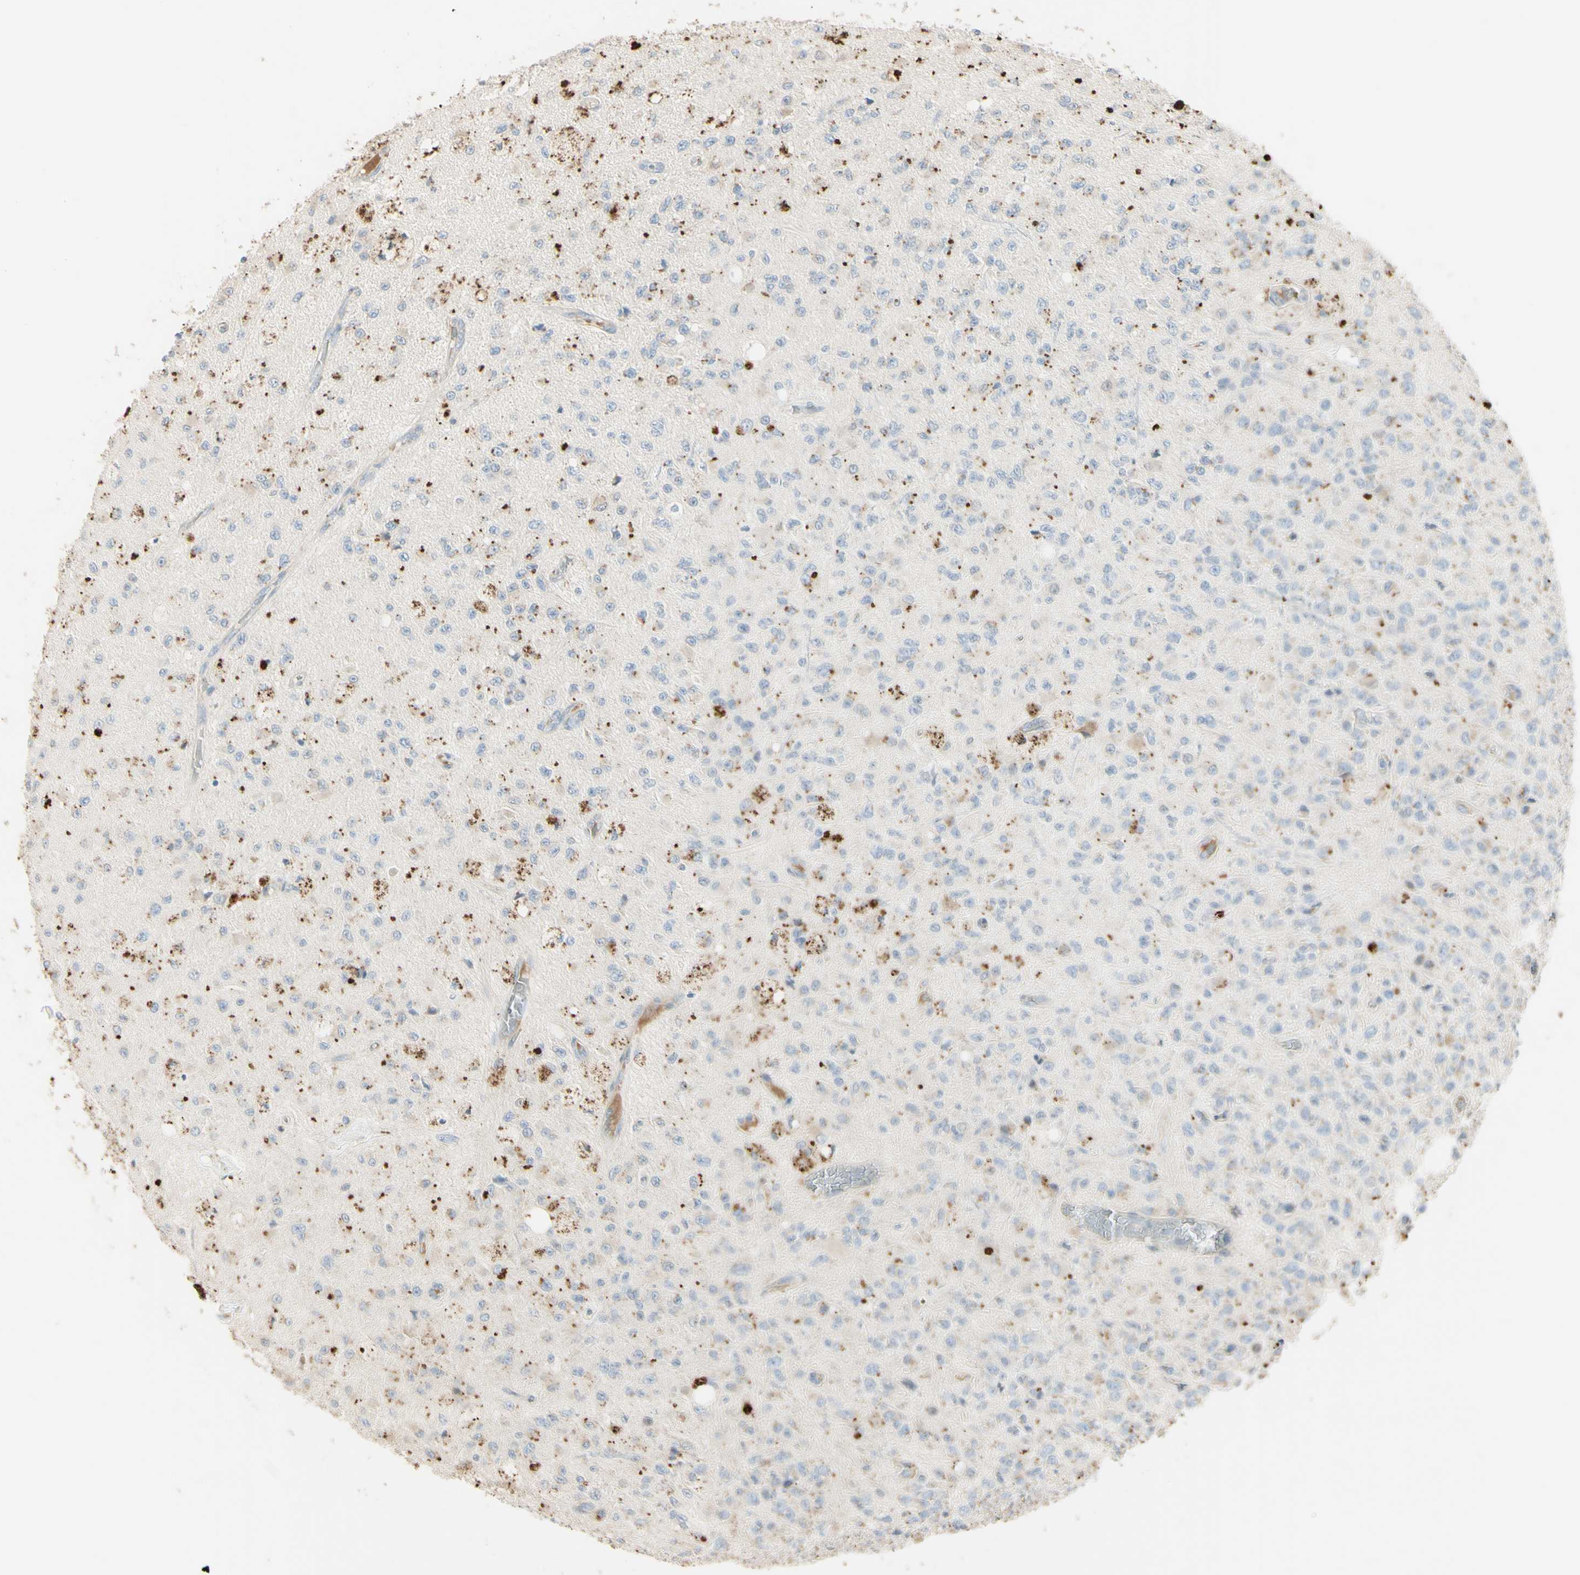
{"staining": {"intensity": "negative", "quantity": "none", "location": "none"}, "tissue": "glioma", "cell_type": "Tumor cells", "image_type": "cancer", "snomed": [{"axis": "morphology", "description": "Glioma, malignant, High grade"}, {"axis": "topography", "description": "pancreas cauda"}], "caption": "DAB (3,3'-diaminobenzidine) immunohistochemical staining of glioma displays no significant positivity in tumor cells.", "gene": "ANGPTL1", "patient": {"sex": "male", "age": 60}}